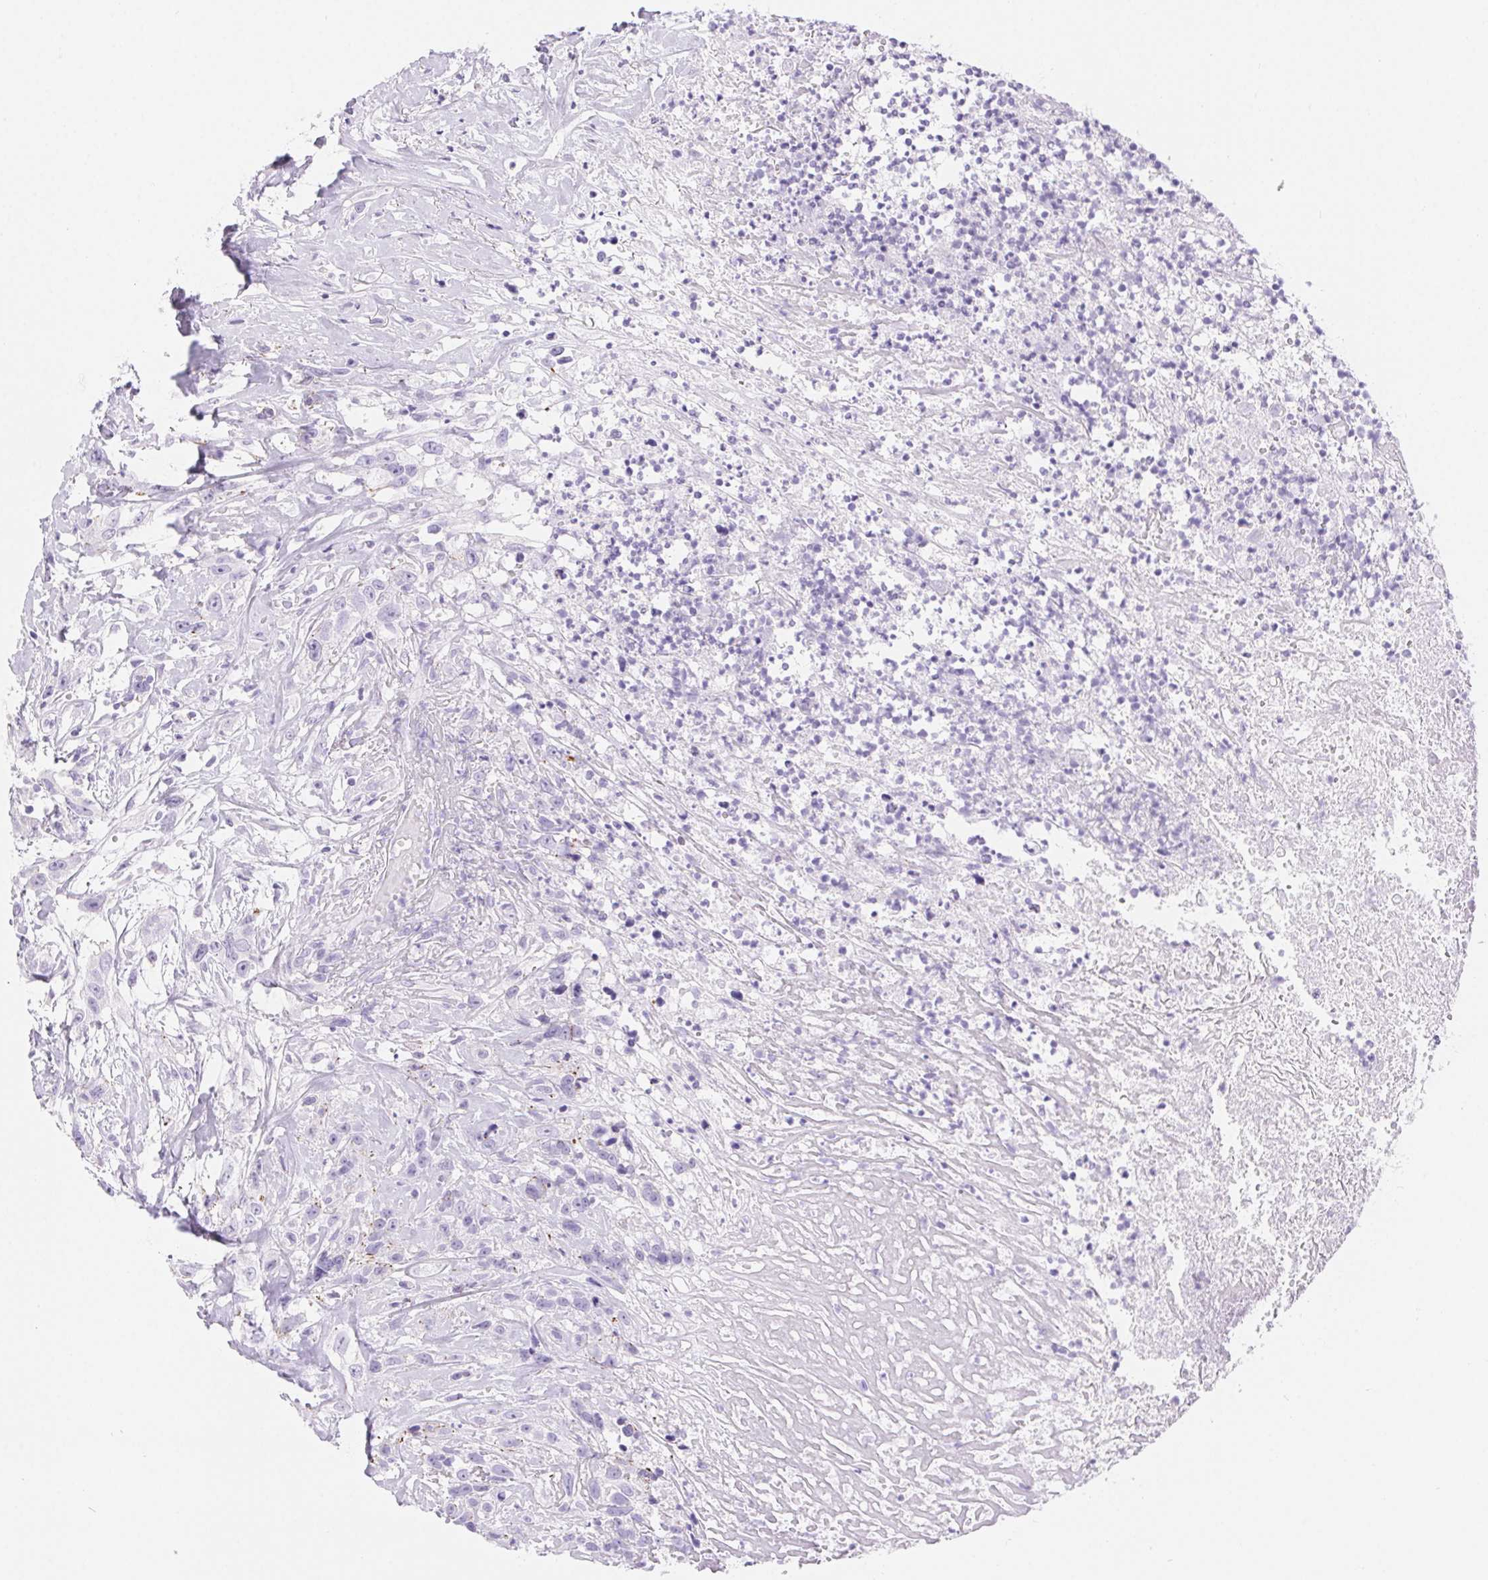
{"staining": {"intensity": "negative", "quantity": "none", "location": "none"}, "tissue": "head and neck cancer", "cell_type": "Tumor cells", "image_type": "cancer", "snomed": [{"axis": "morphology", "description": "Squamous cell carcinoma, NOS"}, {"axis": "topography", "description": "Head-Neck"}], "caption": "High magnification brightfield microscopy of squamous cell carcinoma (head and neck) stained with DAB (3,3'-diaminobenzidine) (brown) and counterstained with hematoxylin (blue): tumor cells show no significant expression.", "gene": "CLDN16", "patient": {"sex": "male", "age": 57}}